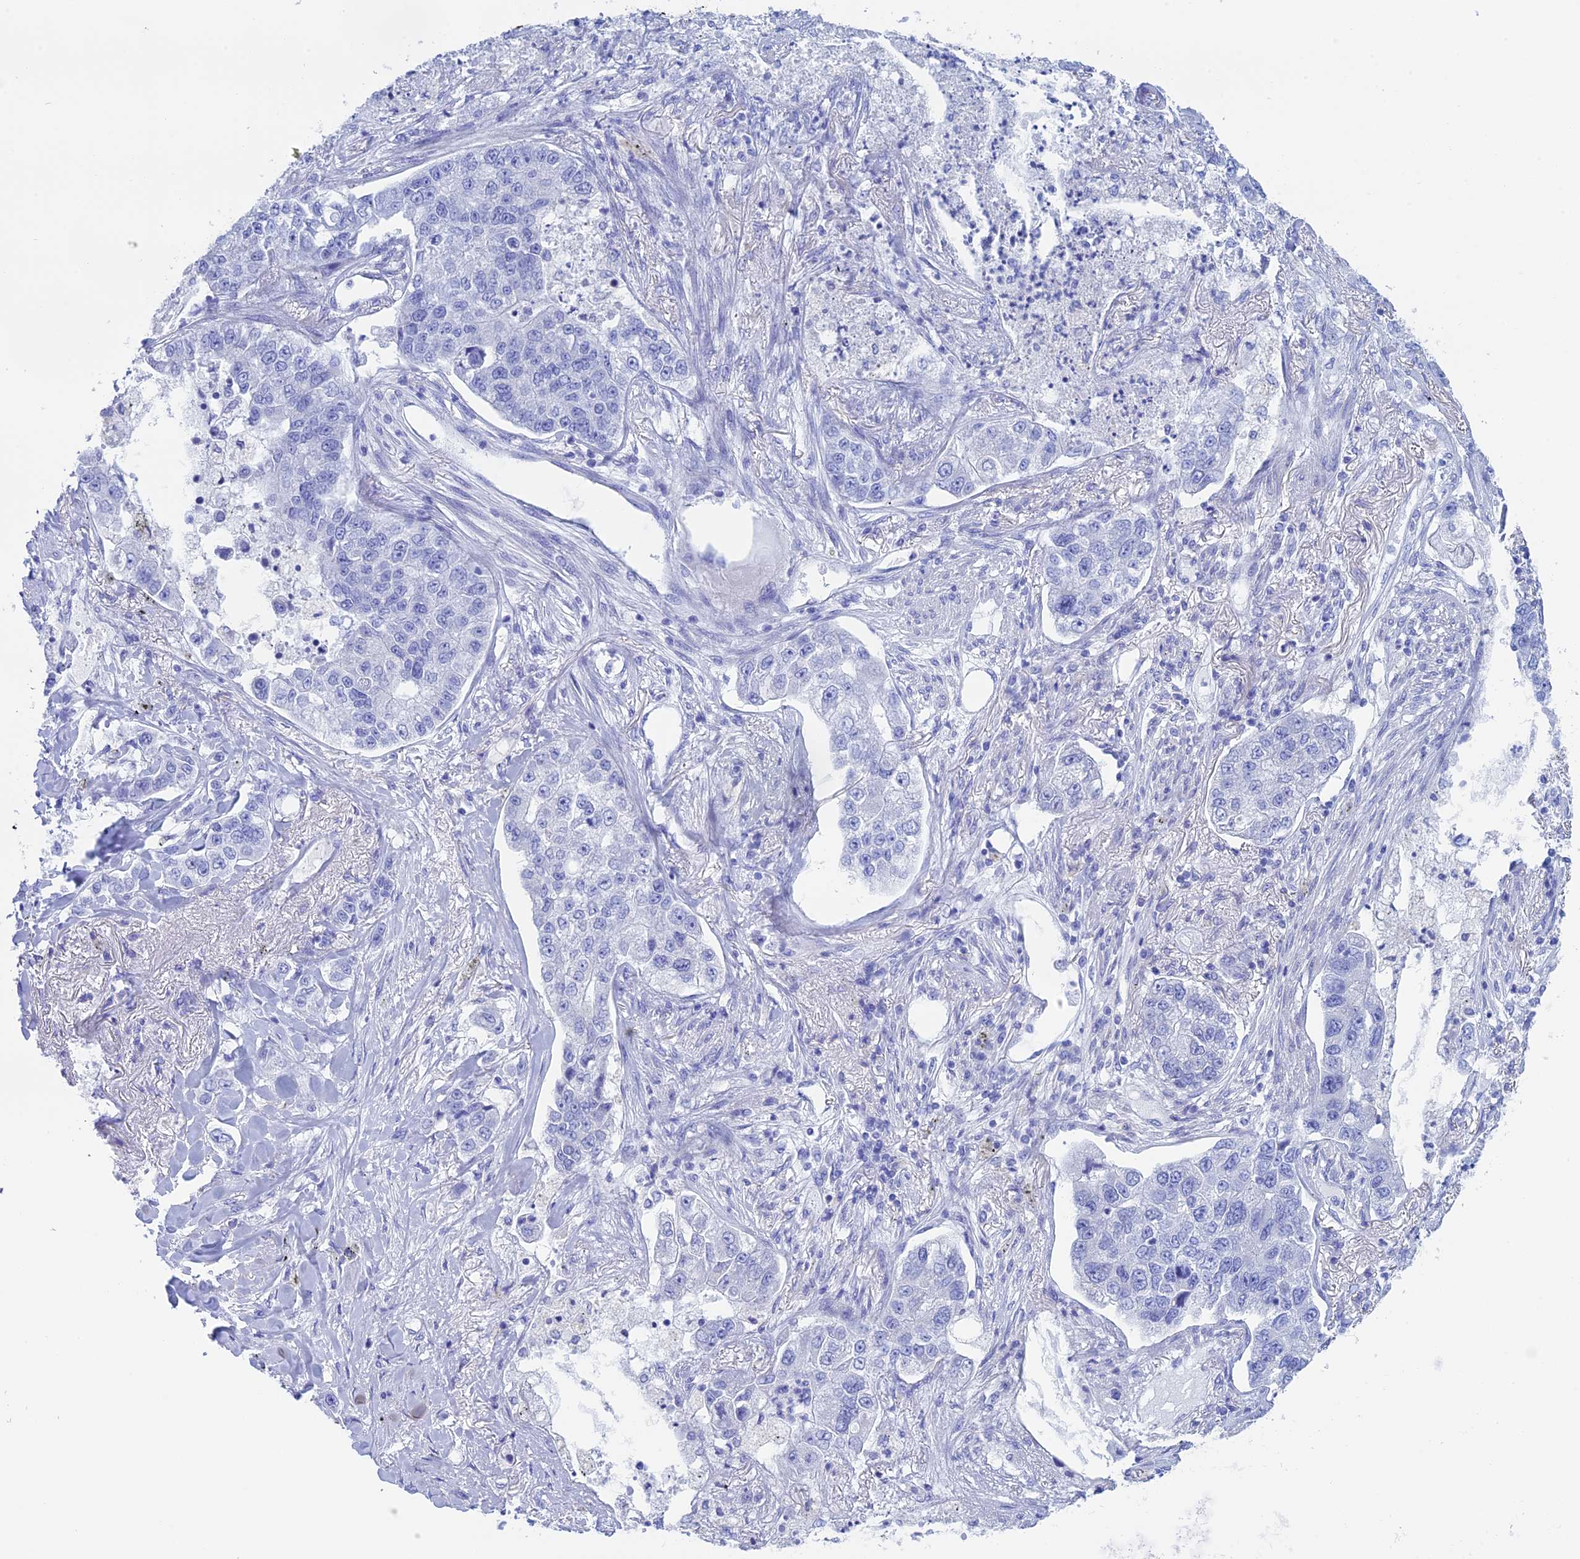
{"staining": {"intensity": "negative", "quantity": "none", "location": "none"}, "tissue": "lung cancer", "cell_type": "Tumor cells", "image_type": "cancer", "snomed": [{"axis": "morphology", "description": "Adenocarcinoma, NOS"}, {"axis": "topography", "description": "Lung"}], "caption": "IHC micrograph of neoplastic tissue: lung cancer (adenocarcinoma) stained with DAB exhibits no significant protein staining in tumor cells.", "gene": "ERICH4", "patient": {"sex": "male", "age": 49}}